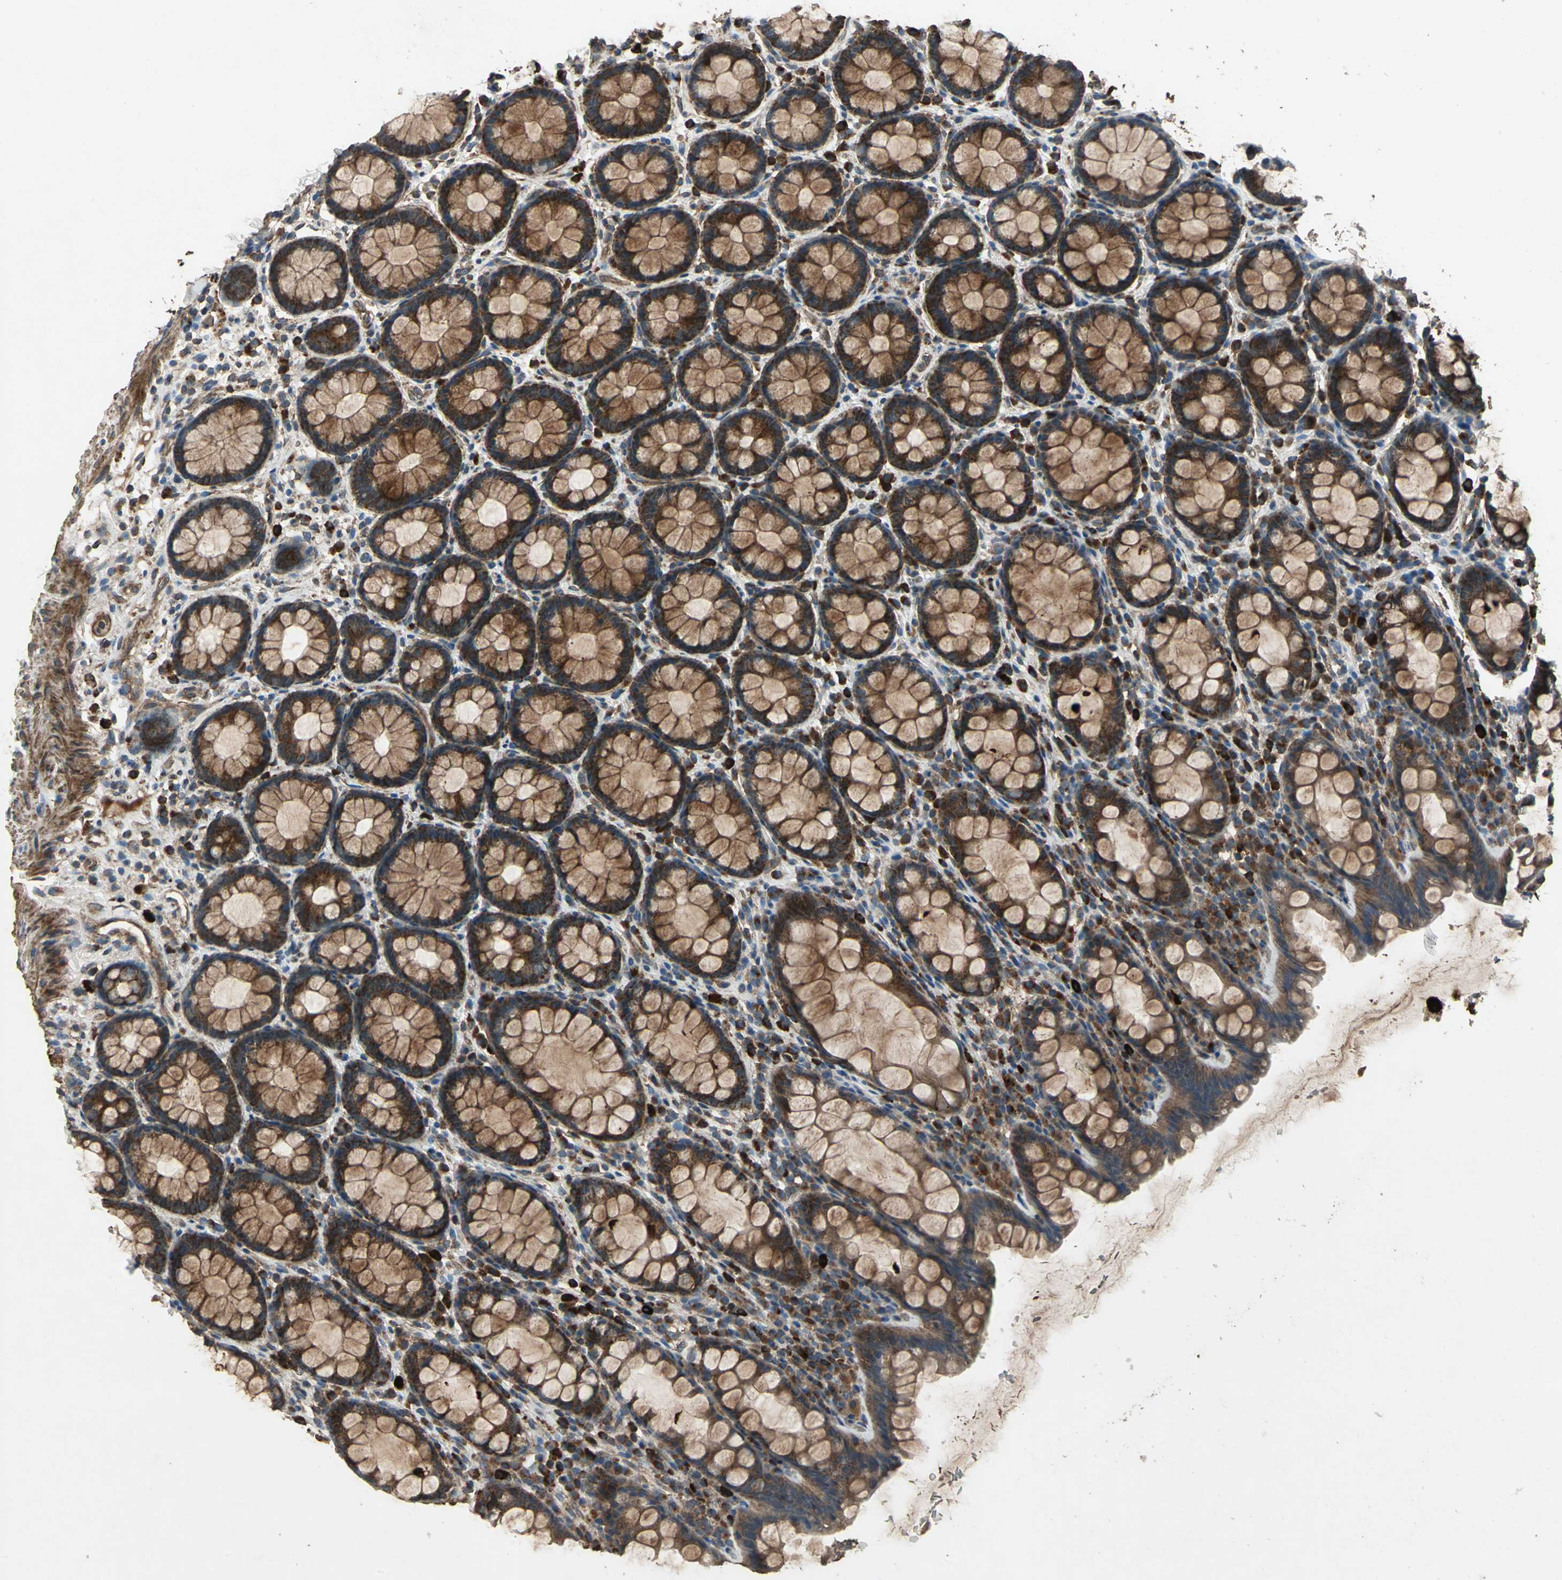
{"staining": {"intensity": "strong", "quantity": ">75%", "location": "cytoplasmic/membranous"}, "tissue": "rectum", "cell_type": "Glandular cells", "image_type": "normal", "snomed": [{"axis": "morphology", "description": "Normal tissue, NOS"}, {"axis": "topography", "description": "Rectum"}], "caption": "Immunohistochemistry photomicrograph of benign rectum stained for a protein (brown), which exhibits high levels of strong cytoplasmic/membranous staining in approximately >75% of glandular cells.", "gene": "POLRMT", "patient": {"sex": "male", "age": 92}}